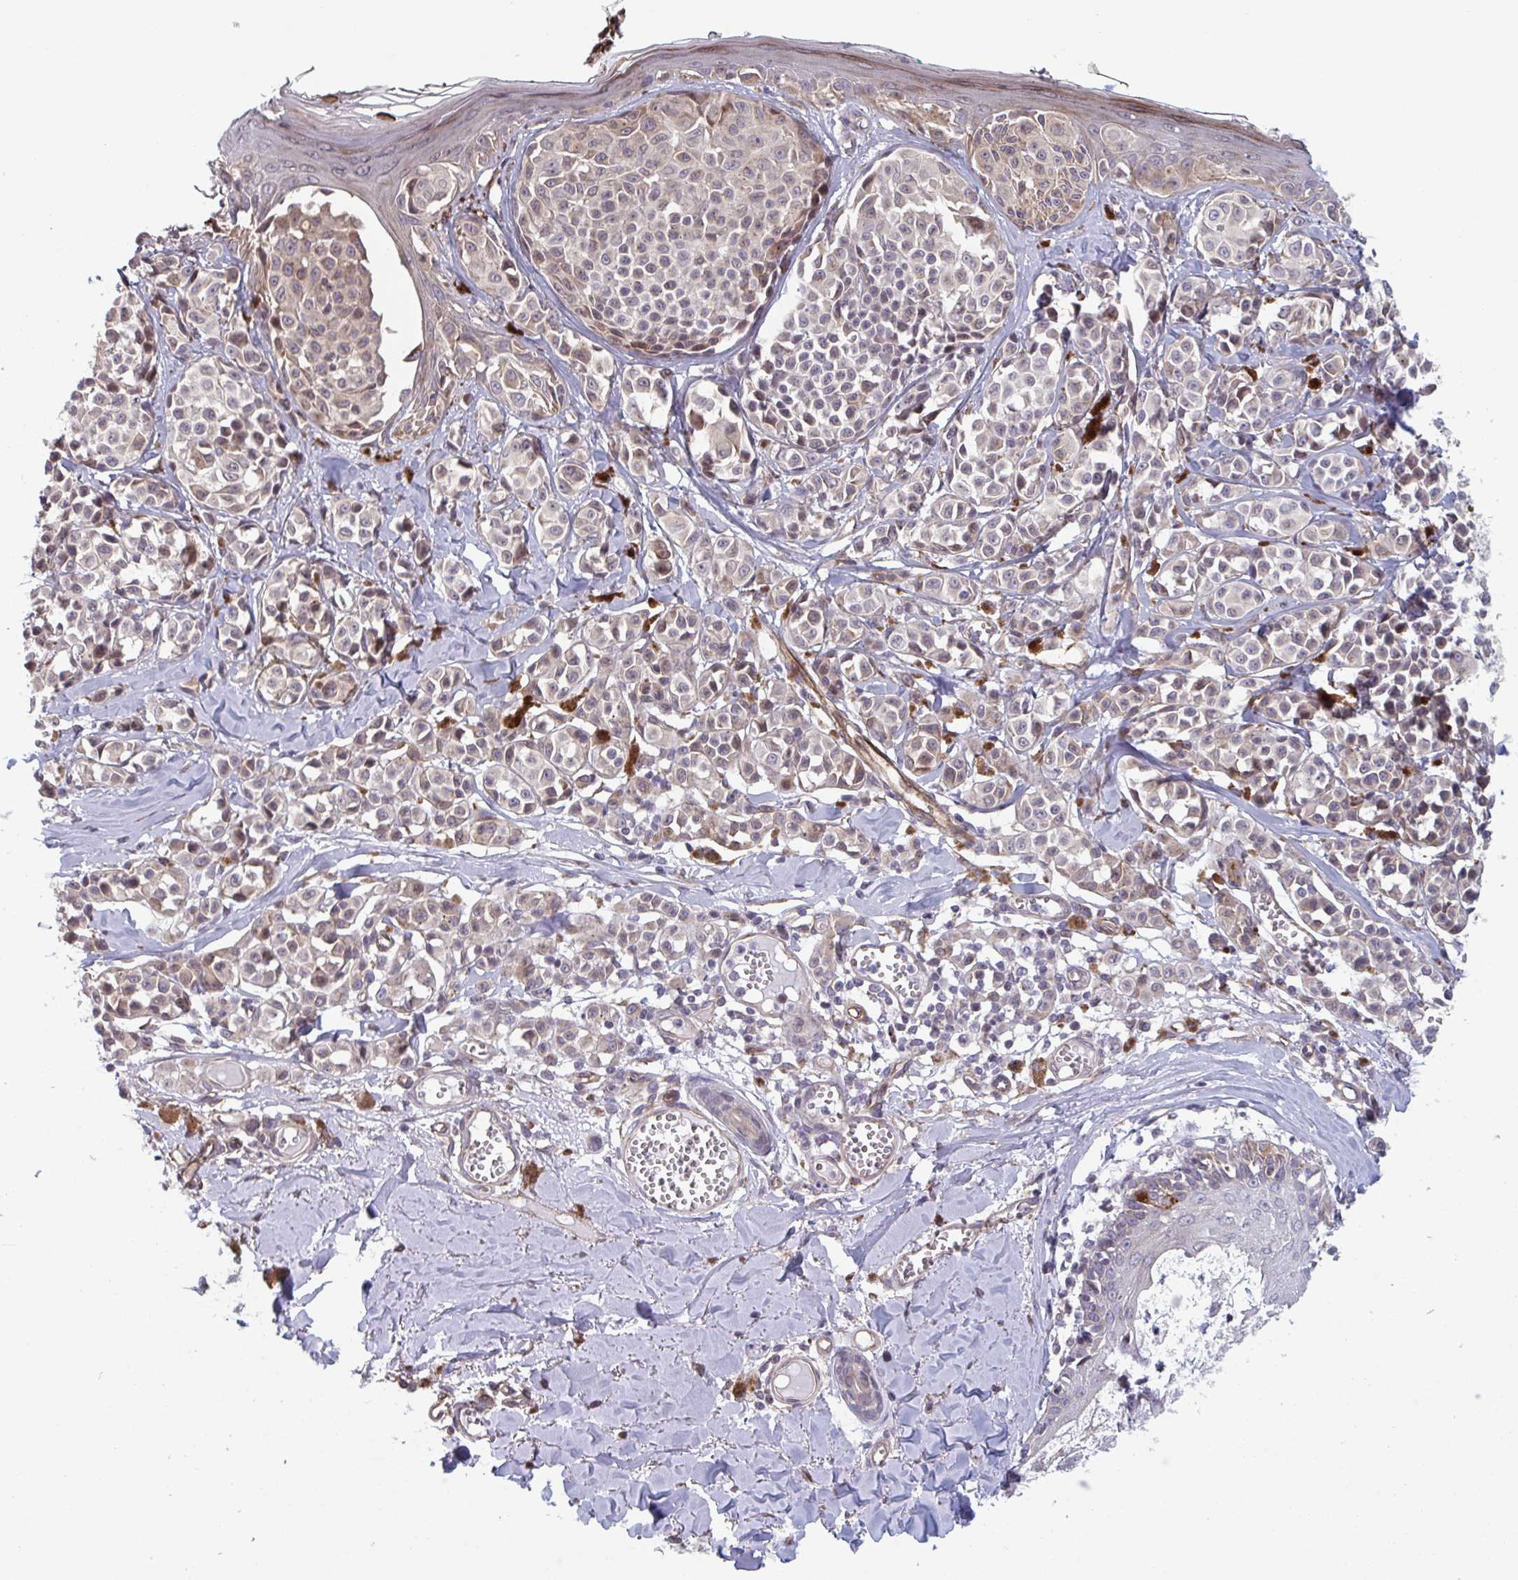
{"staining": {"intensity": "weak", "quantity": "<25%", "location": "cytoplasmic/membranous"}, "tissue": "melanoma", "cell_type": "Tumor cells", "image_type": "cancer", "snomed": [{"axis": "morphology", "description": "Malignant melanoma, NOS"}, {"axis": "topography", "description": "Skin"}], "caption": "A high-resolution photomicrograph shows immunohistochemistry staining of melanoma, which shows no significant staining in tumor cells.", "gene": "TNFSF10", "patient": {"sex": "female", "age": 43}}